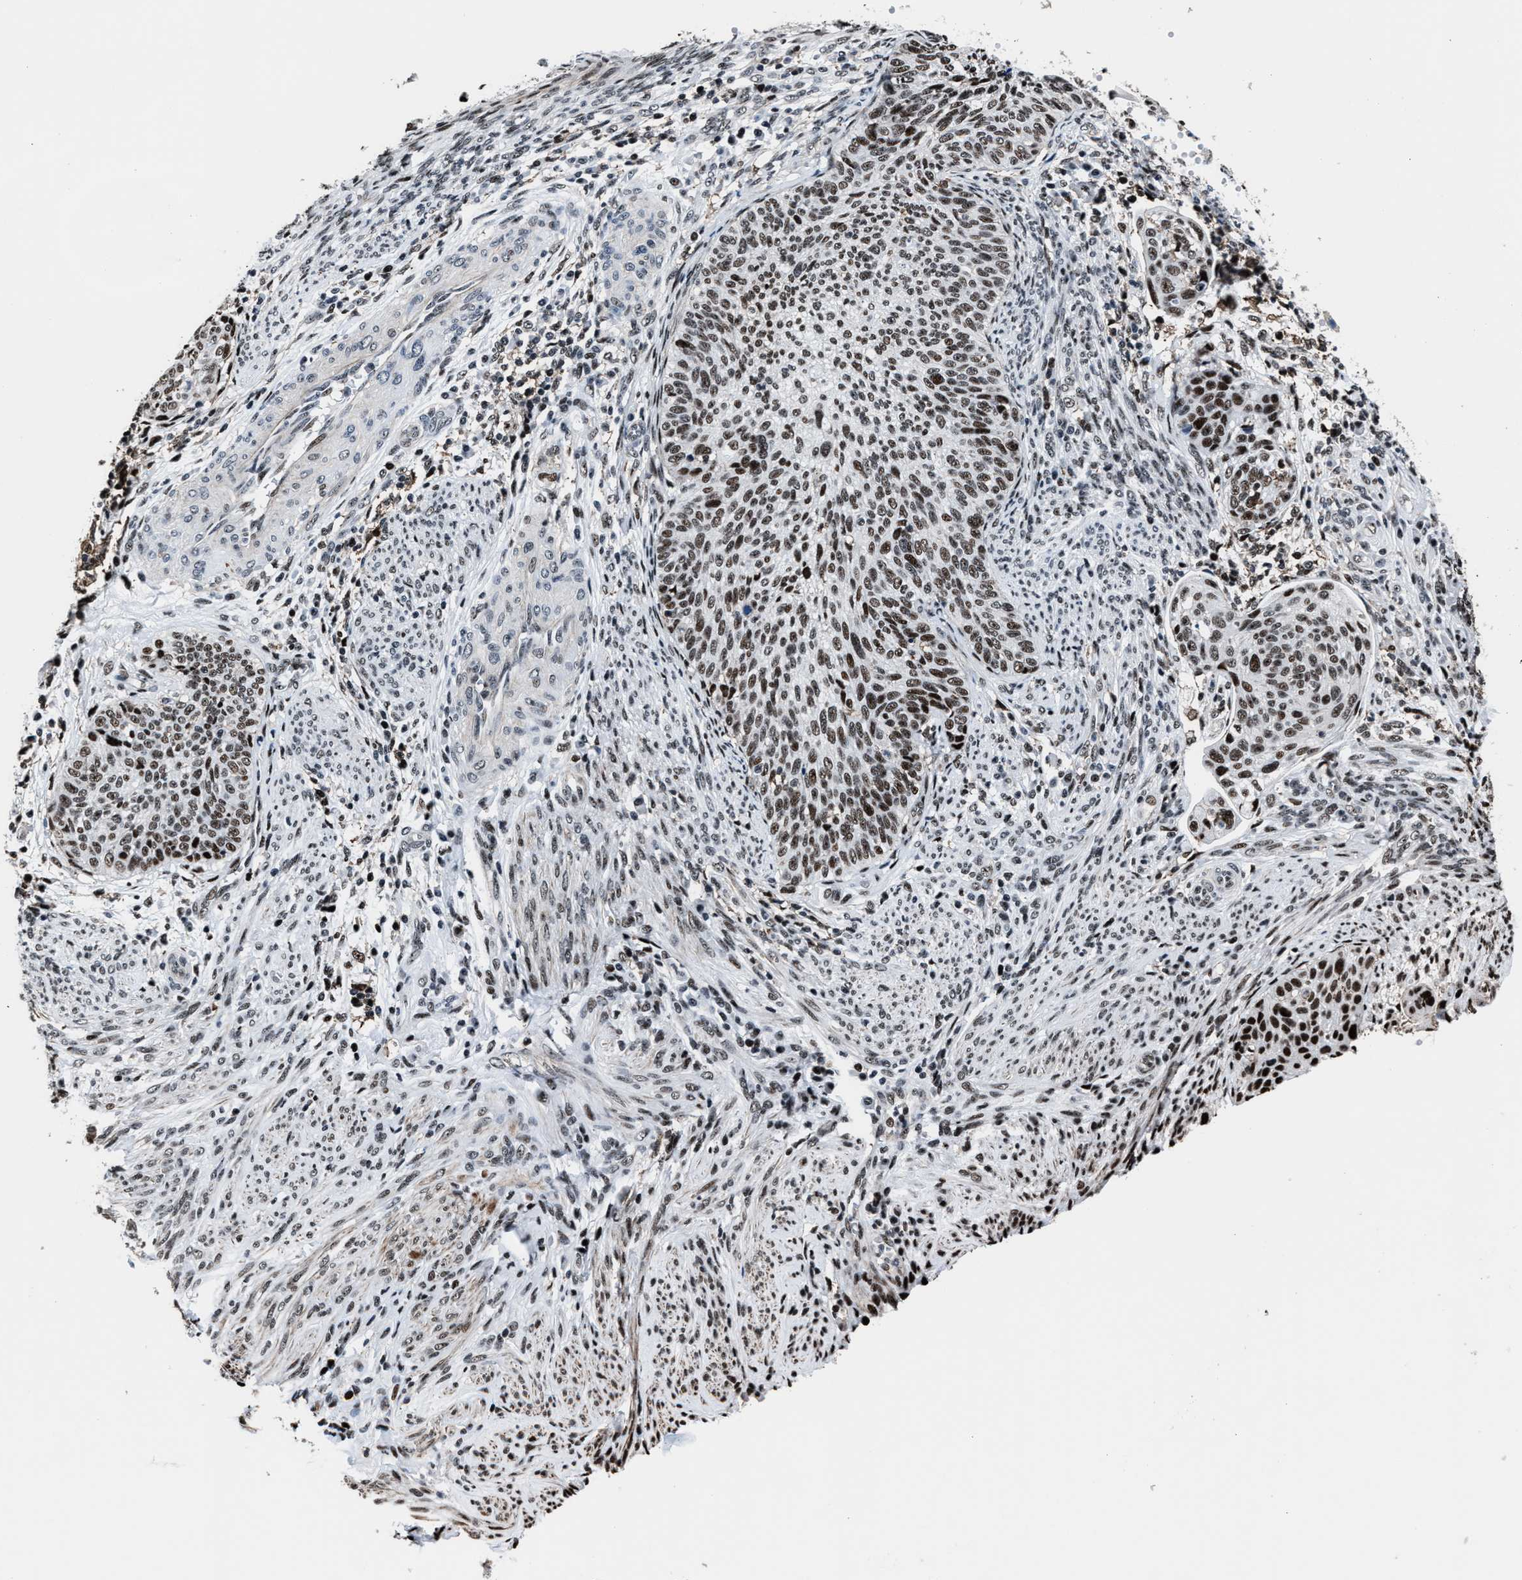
{"staining": {"intensity": "moderate", "quantity": ">75%", "location": "nuclear"}, "tissue": "cervical cancer", "cell_type": "Tumor cells", "image_type": "cancer", "snomed": [{"axis": "morphology", "description": "Squamous cell carcinoma, NOS"}, {"axis": "topography", "description": "Cervix"}], "caption": "IHC (DAB) staining of human cervical cancer shows moderate nuclear protein expression in about >75% of tumor cells.", "gene": "PPIE", "patient": {"sex": "female", "age": 70}}